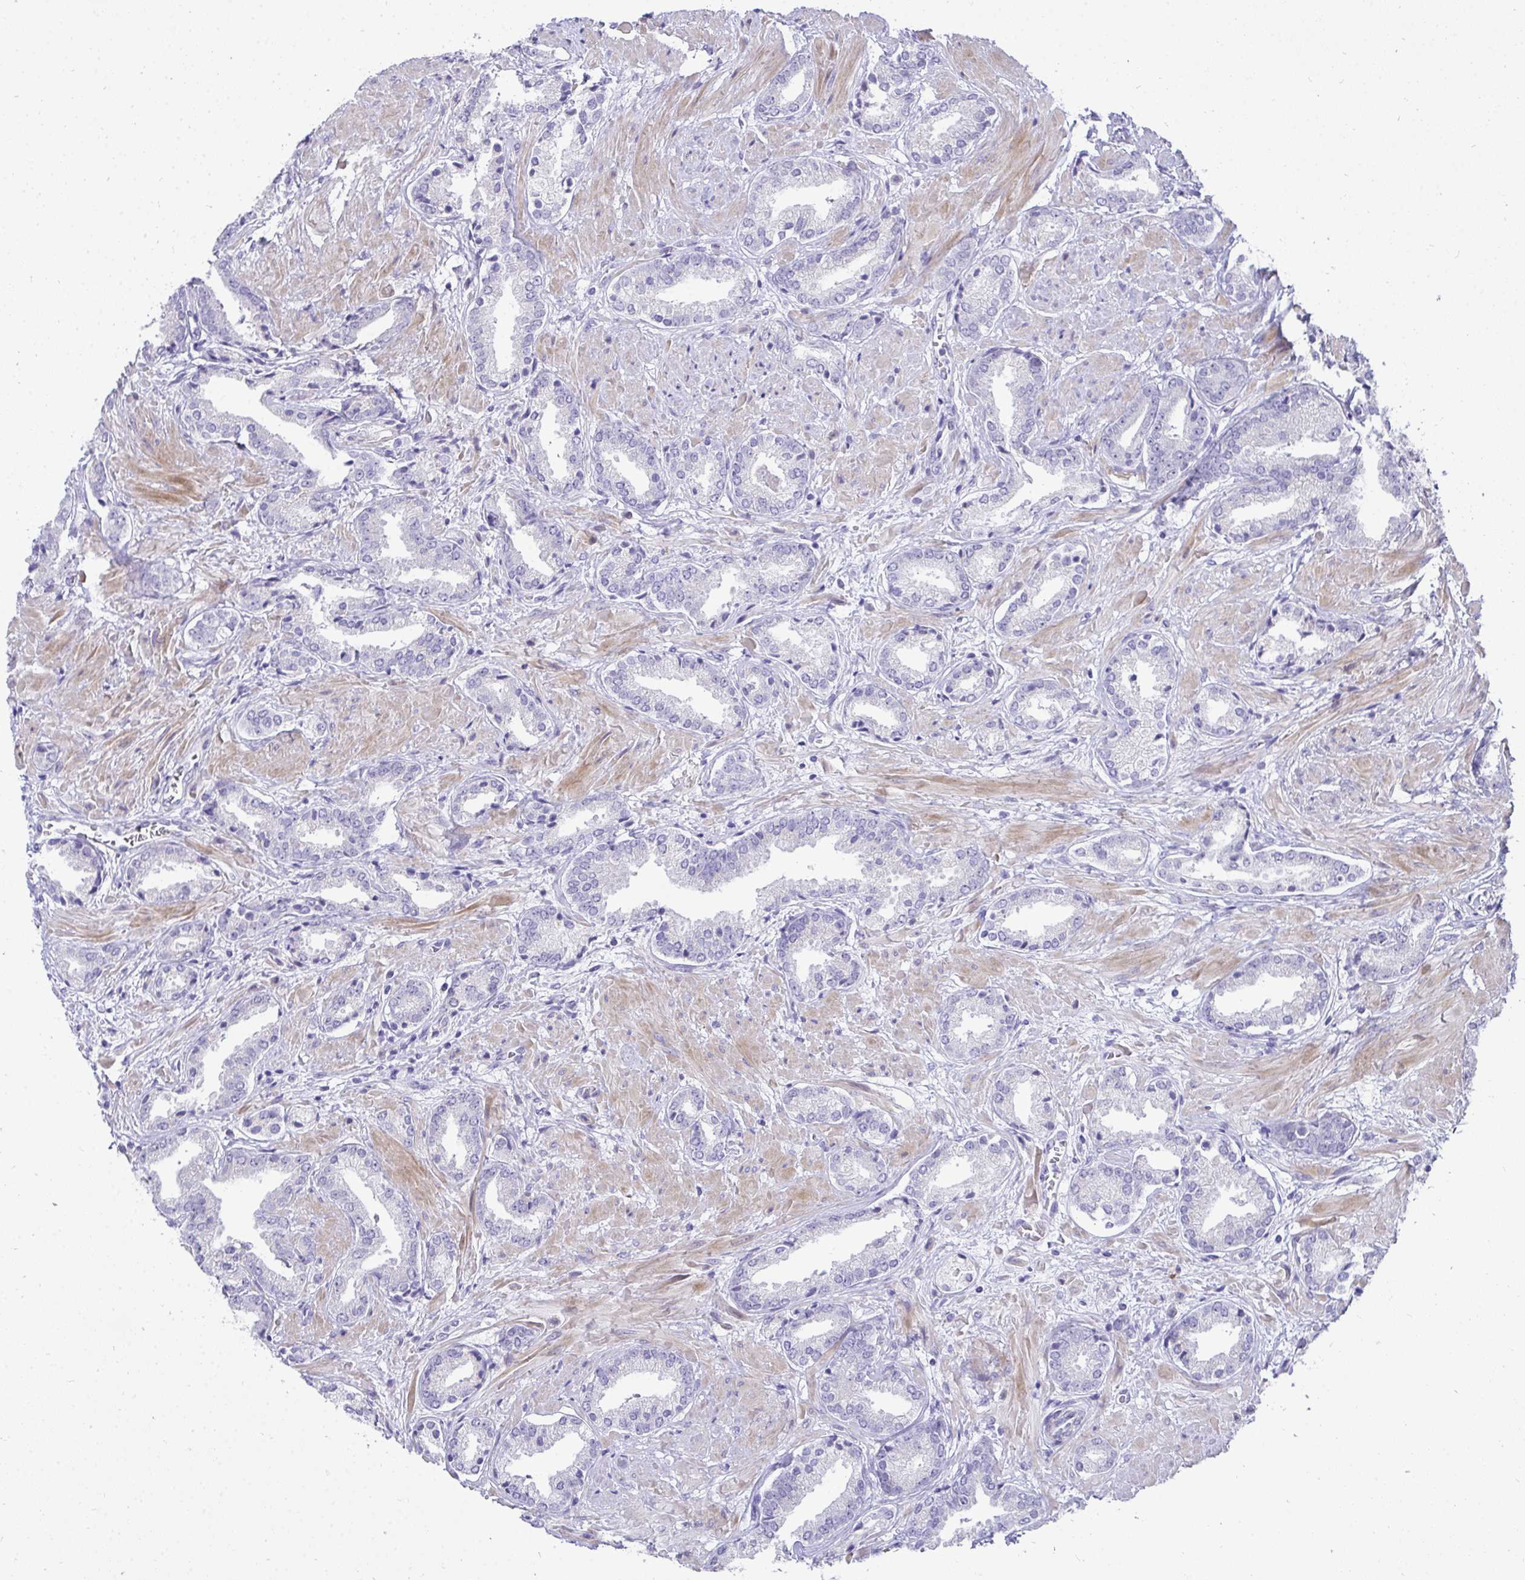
{"staining": {"intensity": "negative", "quantity": "none", "location": "none"}, "tissue": "prostate cancer", "cell_type": "Tumor cells", "image_type": "cancer", "snomed": [{"axis": "morphology", "description": "Adenocarcinoma, High grade"}, {"axis": "topography", "description": "Prostate"}], "caption": "Protein analysis of adenocarcinoma (high-grade) (prostate) reveals no significant expression in tumor cells.", "gene": "AK5", "patient": {"sex": "male", "age": 56}}